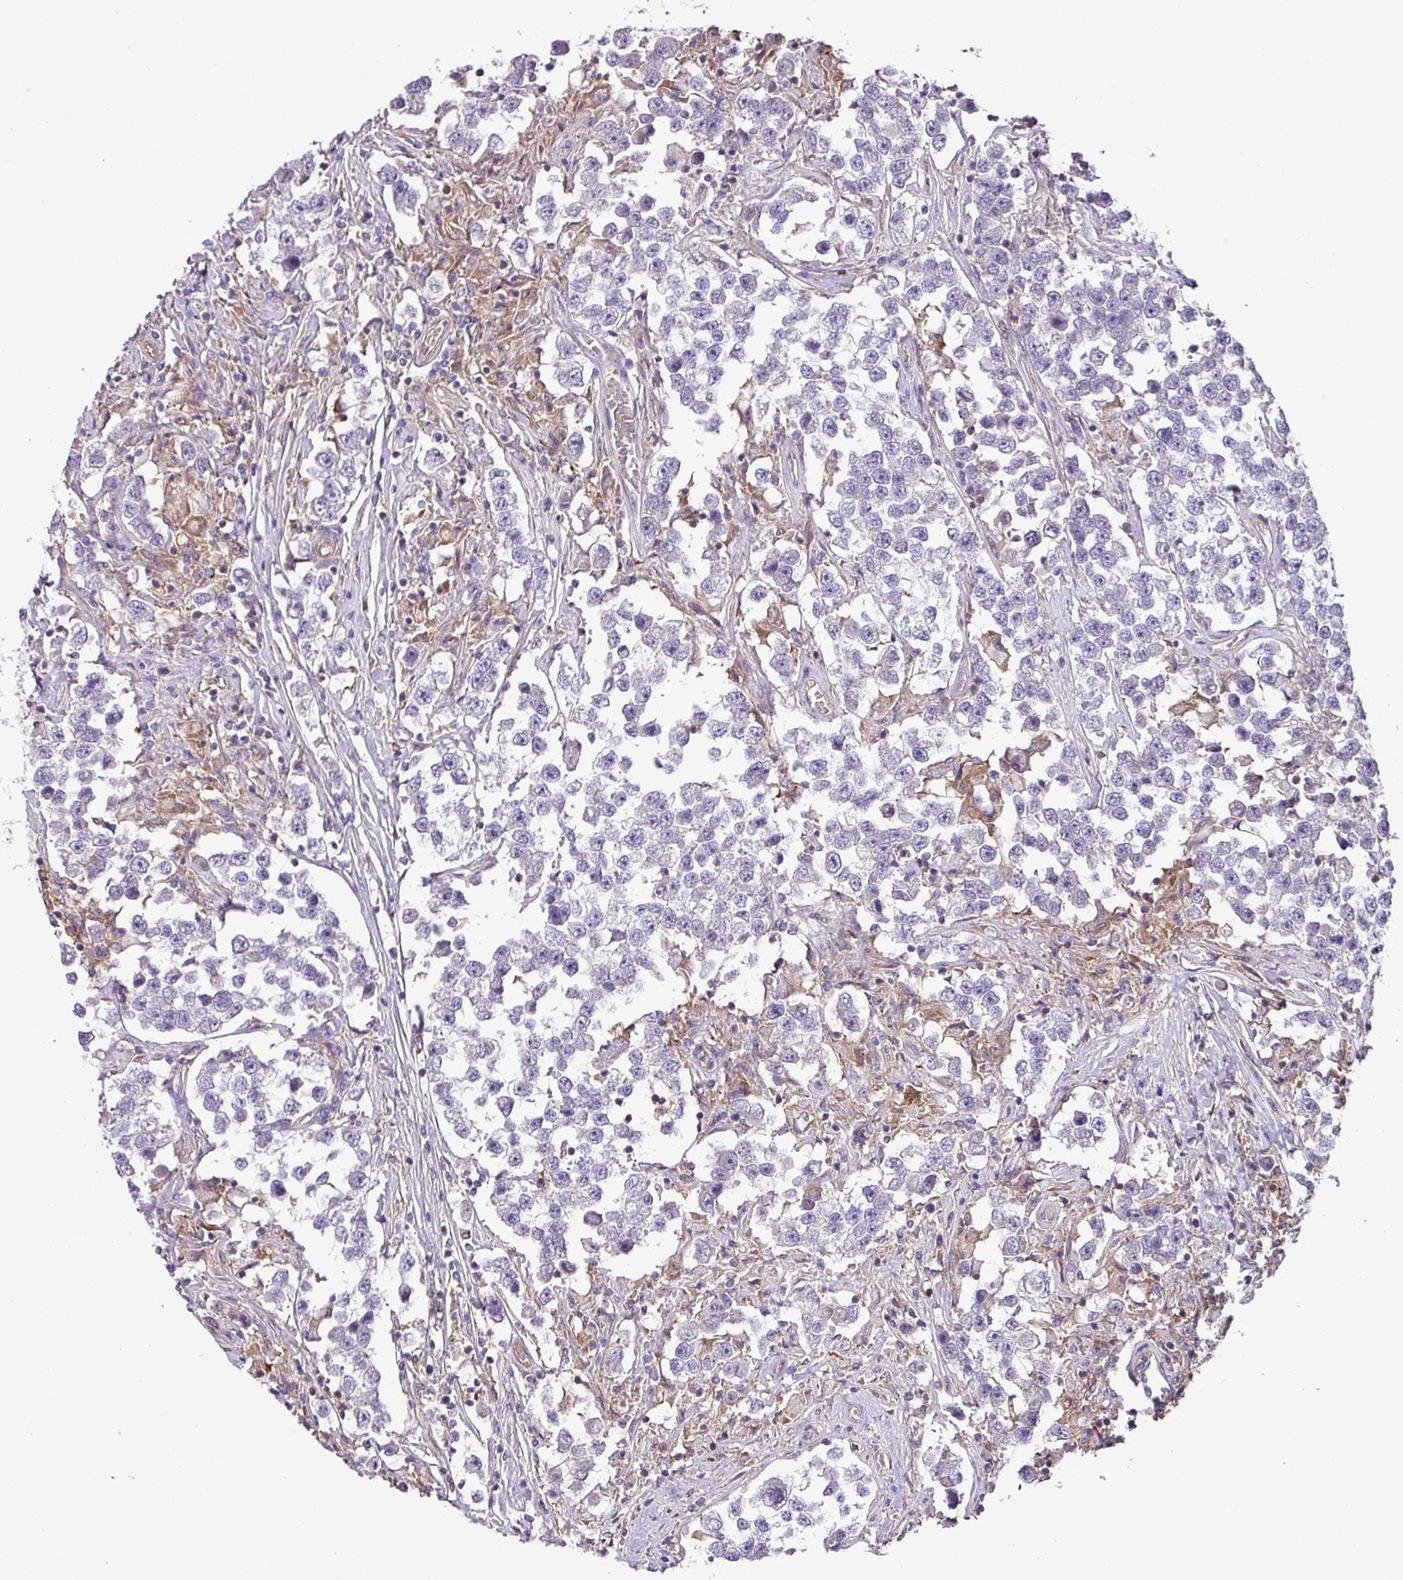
{"staining": {"intensity": "negative", "quantity": "none", "location": "none"}, "tissue": "testis cancer", "cell_type": "Tumor cells", "image_type": "cancer", "snomed": [{"axis": "morphology", "description": "Seminoma, NOS"}, {"axis": "topography", "description": "Testis"}], "caption": "Testis seminoma stained for a protein using immunohistochemistry (IHC) shows no expression tumor cells.", "gene": "SLC23A2", "patient": {"sex": "male", "age": 46}}